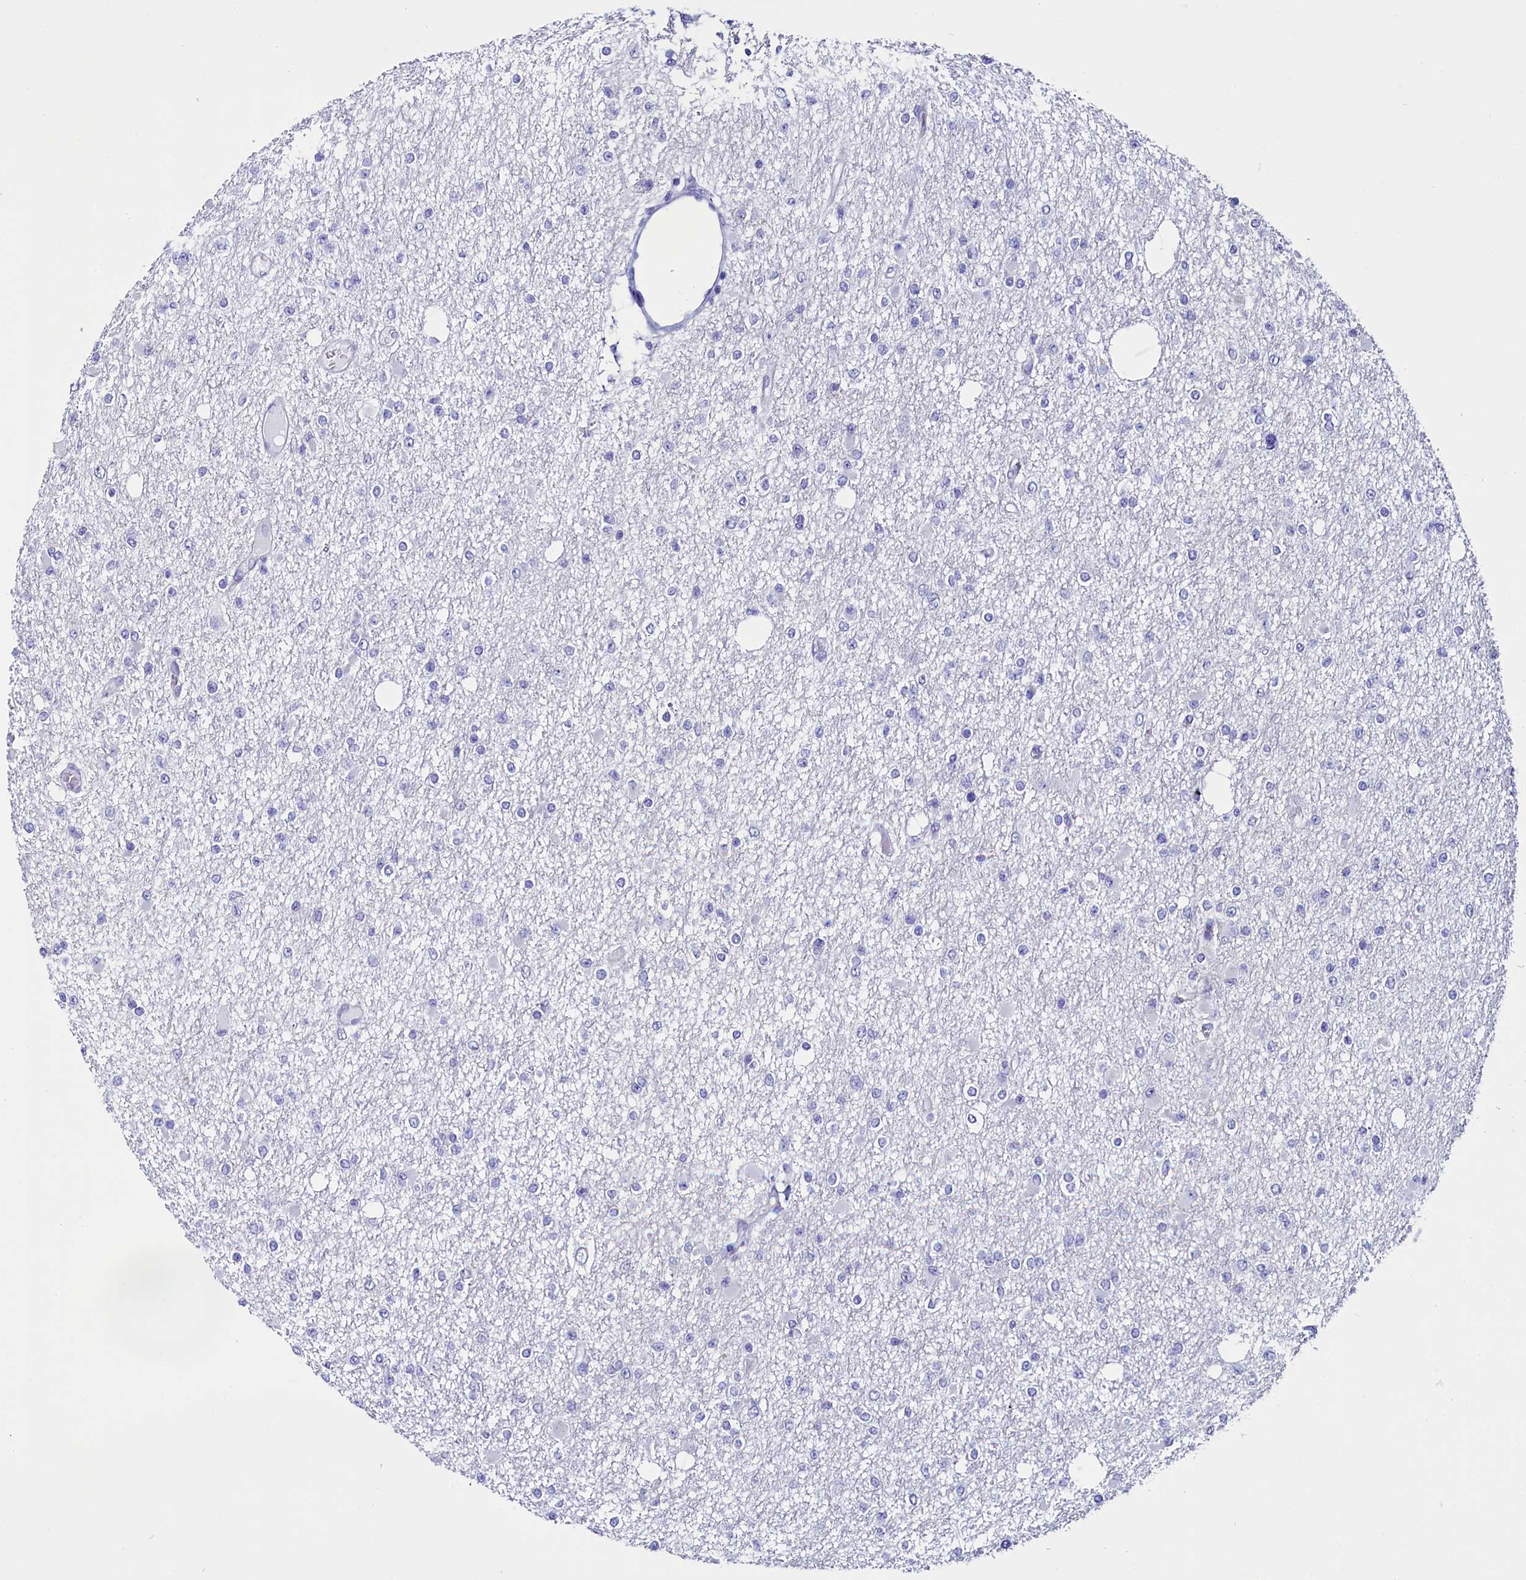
{"staining": {"intensity": "negative", "quantity": "none", "location": "none"}, "tissue": "glioma", "cell_type": "Tumor cells", "image_type": "cancer", "snomed": [{"axis": "morphology", "description": "Glioma, malignant, Low grade"}, {"axis": "topography", "description": "Brain"}], "caption": "High power microscopy histopathology image of an immunohistochemistry (IHC) photomicrograph of glioma, revealing no significant staining in tumor cells.", "gene": "CIAPIN1", "patient": {"sex": "female", "age": 22}}